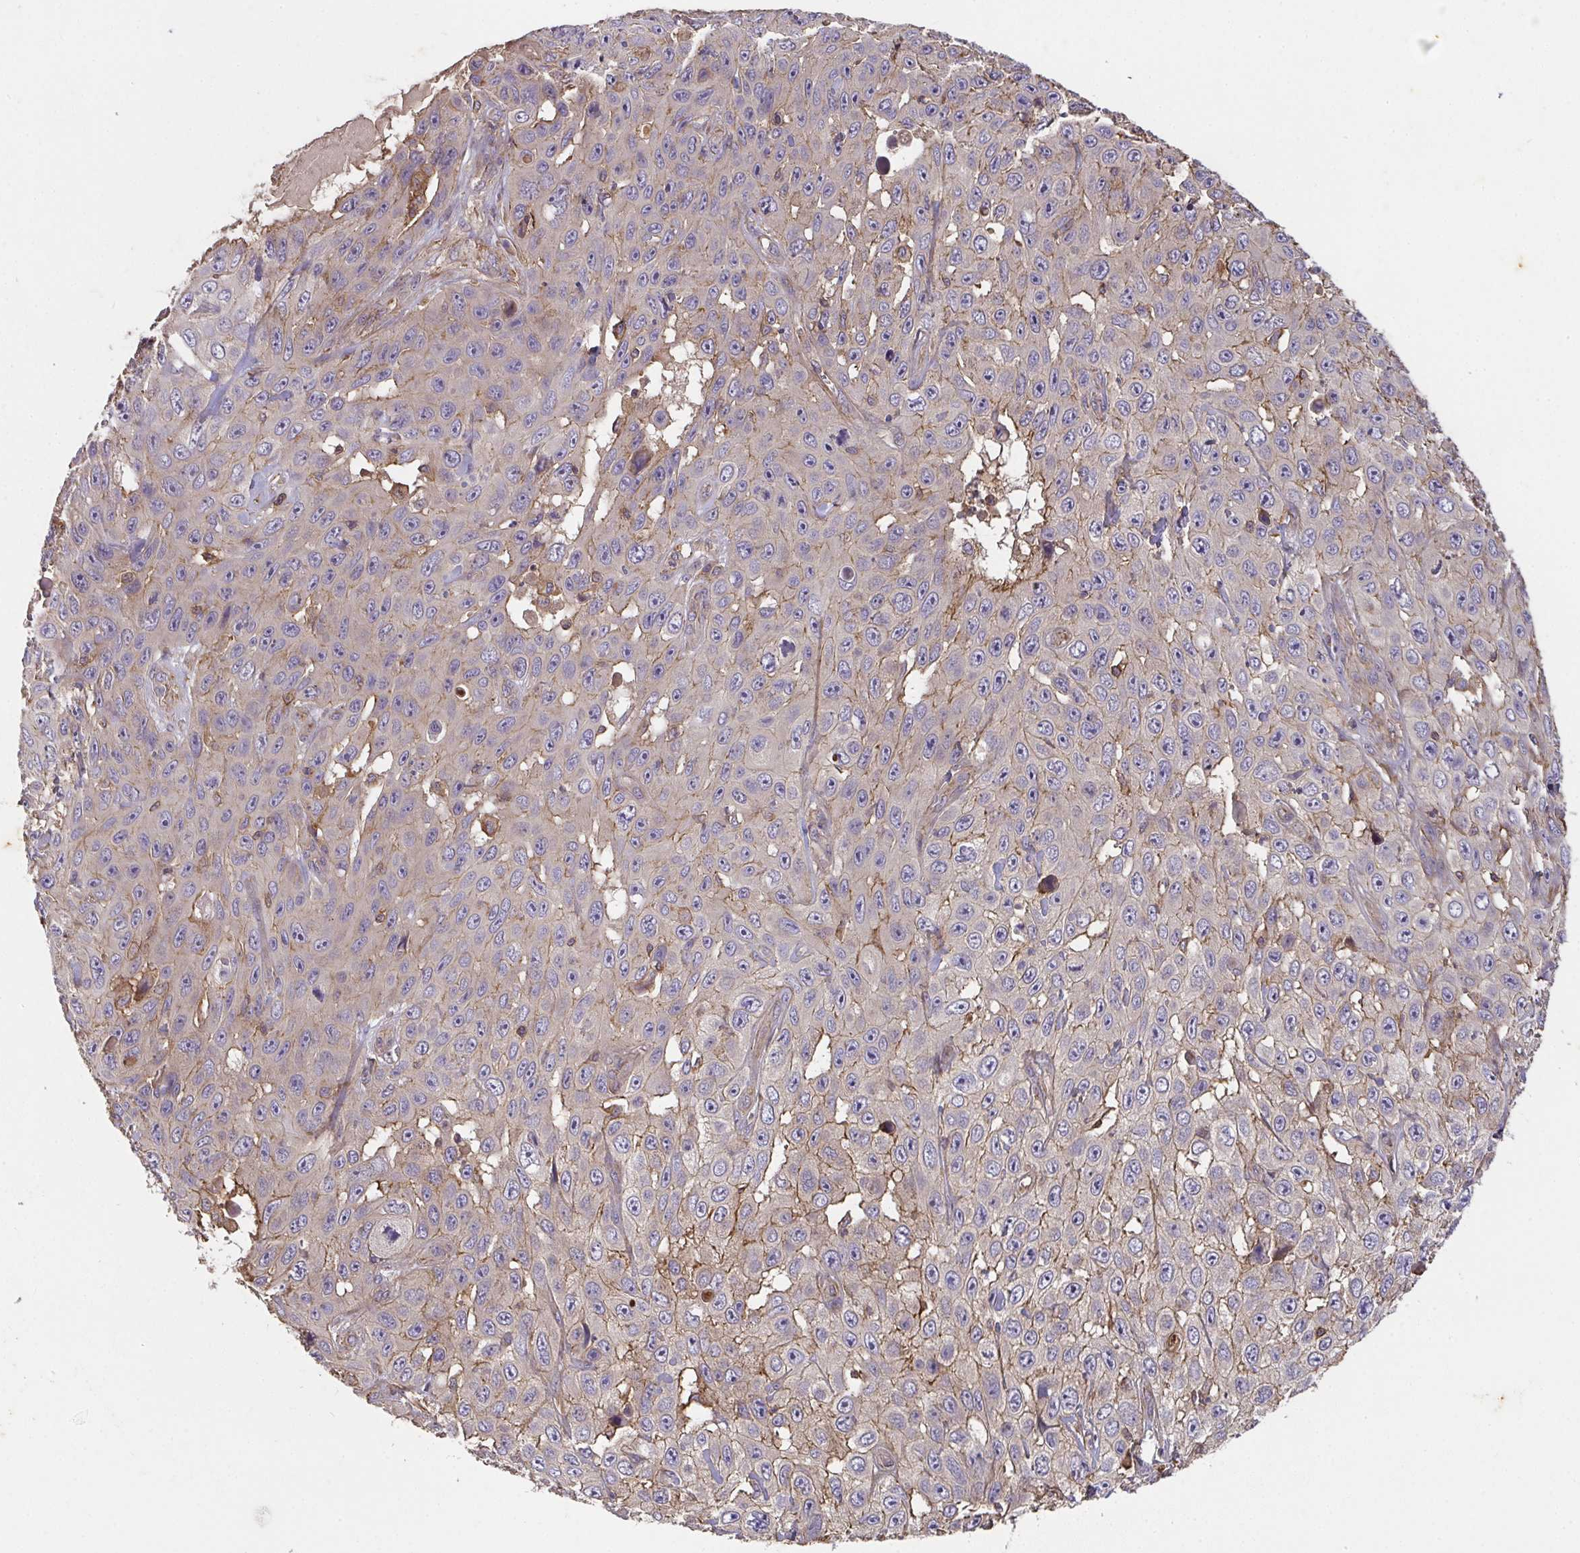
{"staining": {"intensity": "moderate", "quantity": "<25%", "location": "cytoplasmic/membranous"}, "tissue": "skin cancer", "cell_type": "Tumor cells", "image_type": "cancer", "snomed": [{"axis": "morphology", "description": "Squamous cell carcinoma, NOS"}, {"axis": "topography", "description": "Skin"}], "caption": "An image showing moderate cytoplasmic/membranous expression in about <25% of tumor cells in skin cancer (squamous cell carcinoma), as visualized by brown immunohistochemical staining.", "gene": "TNMD", "patient": {"sex": "male", "age": 82}}